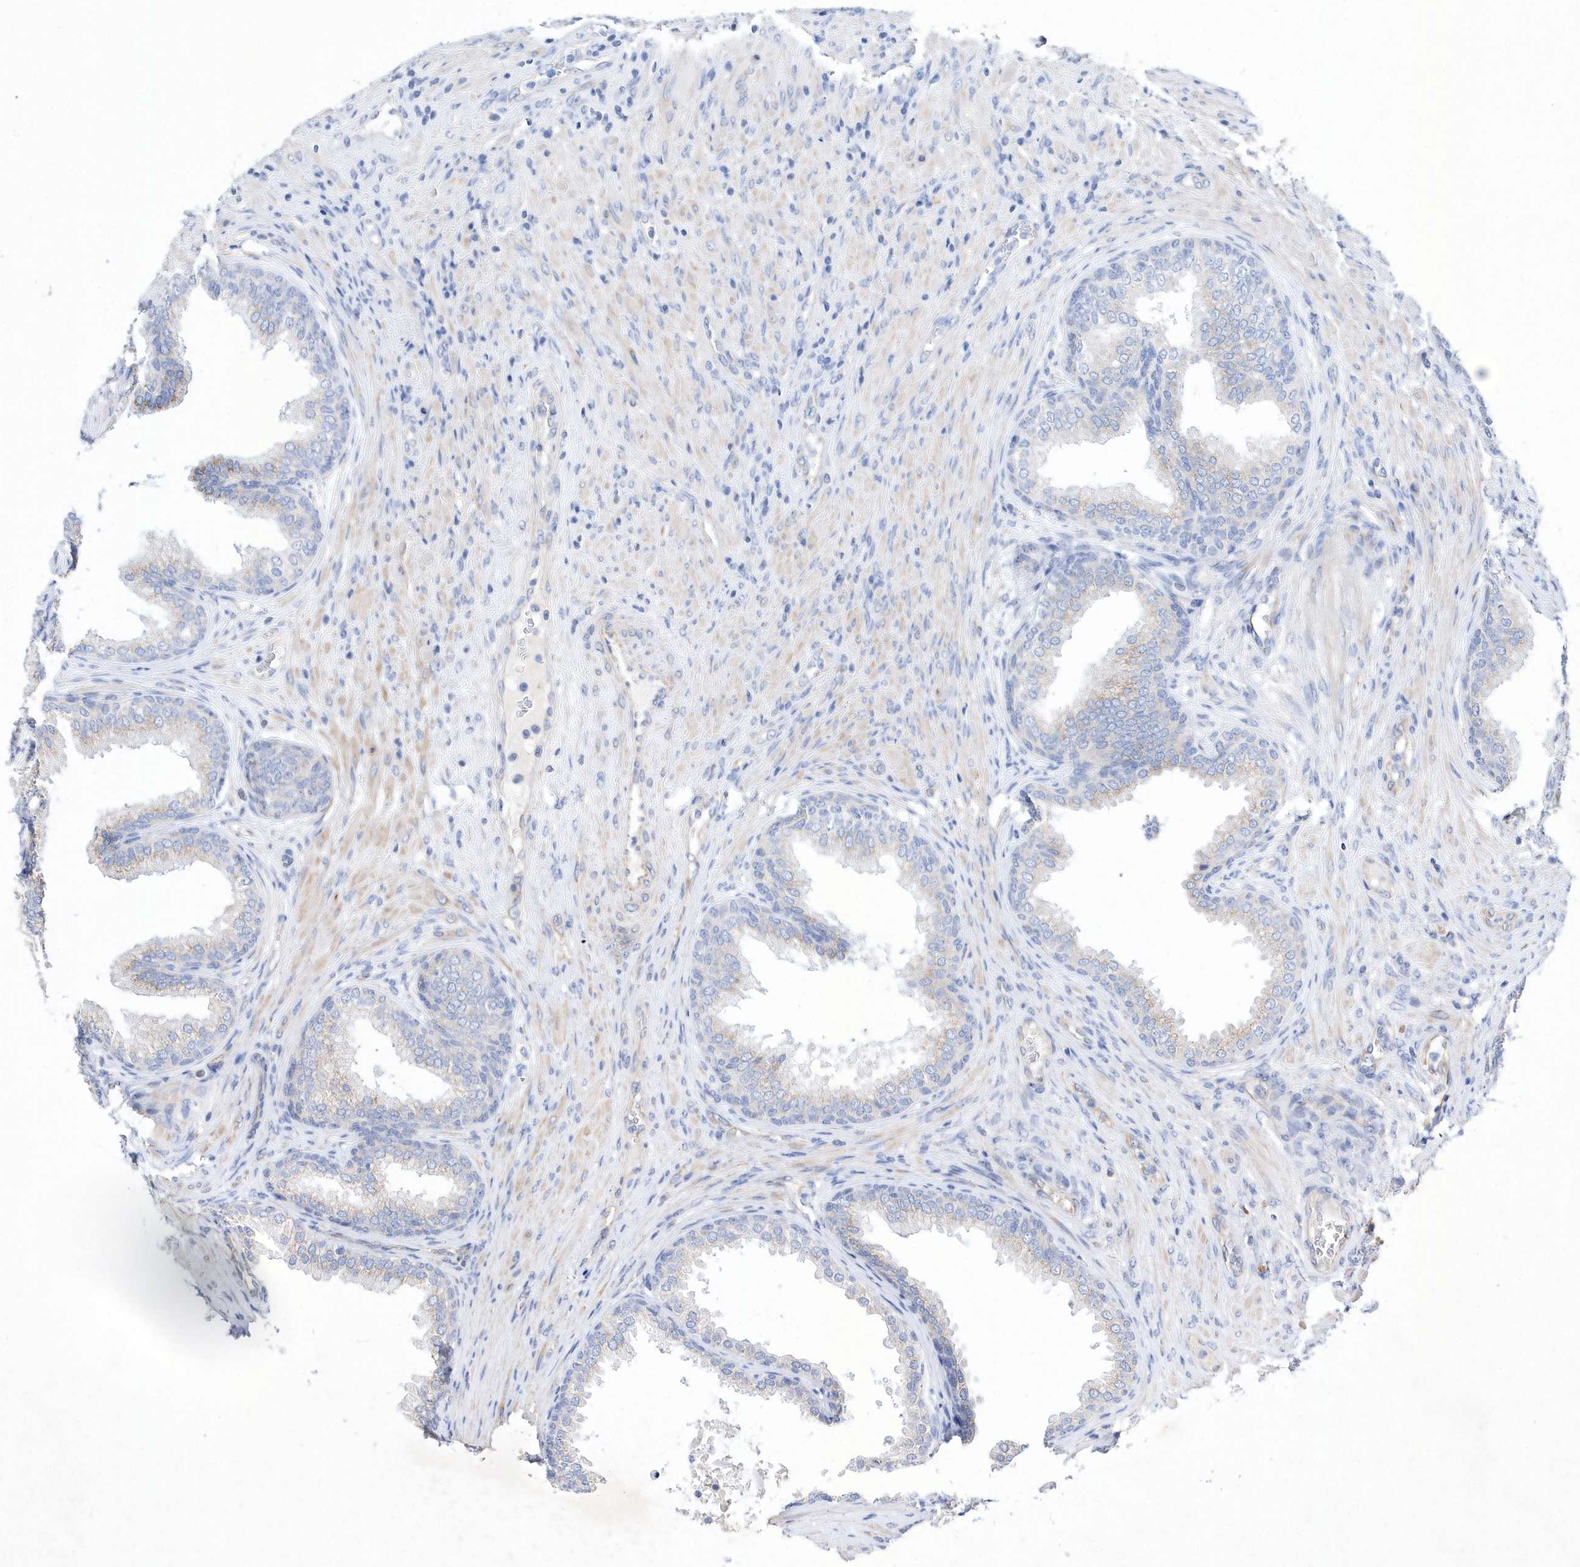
{"staining": {"intensity": "weak", "quantity": "<25%", "location": "cytoplasmic/membranous"}, "tissue": "prostate", "cell_type": "Glandular cells", "image_type": "normal", "snomed": [{"axis": "morphology", "description": "Normal tissue, NOS"}, {"axis": "topography", "description": "Prostate"}], "caption": "Immunohistochemistry (IHC) photomicrograph of benign human prostate stained for a protein (brown), which exhibits no positivity in glandular cells.", "gene": "METTL8", "patient": {"sex": "male", "age": 76}}